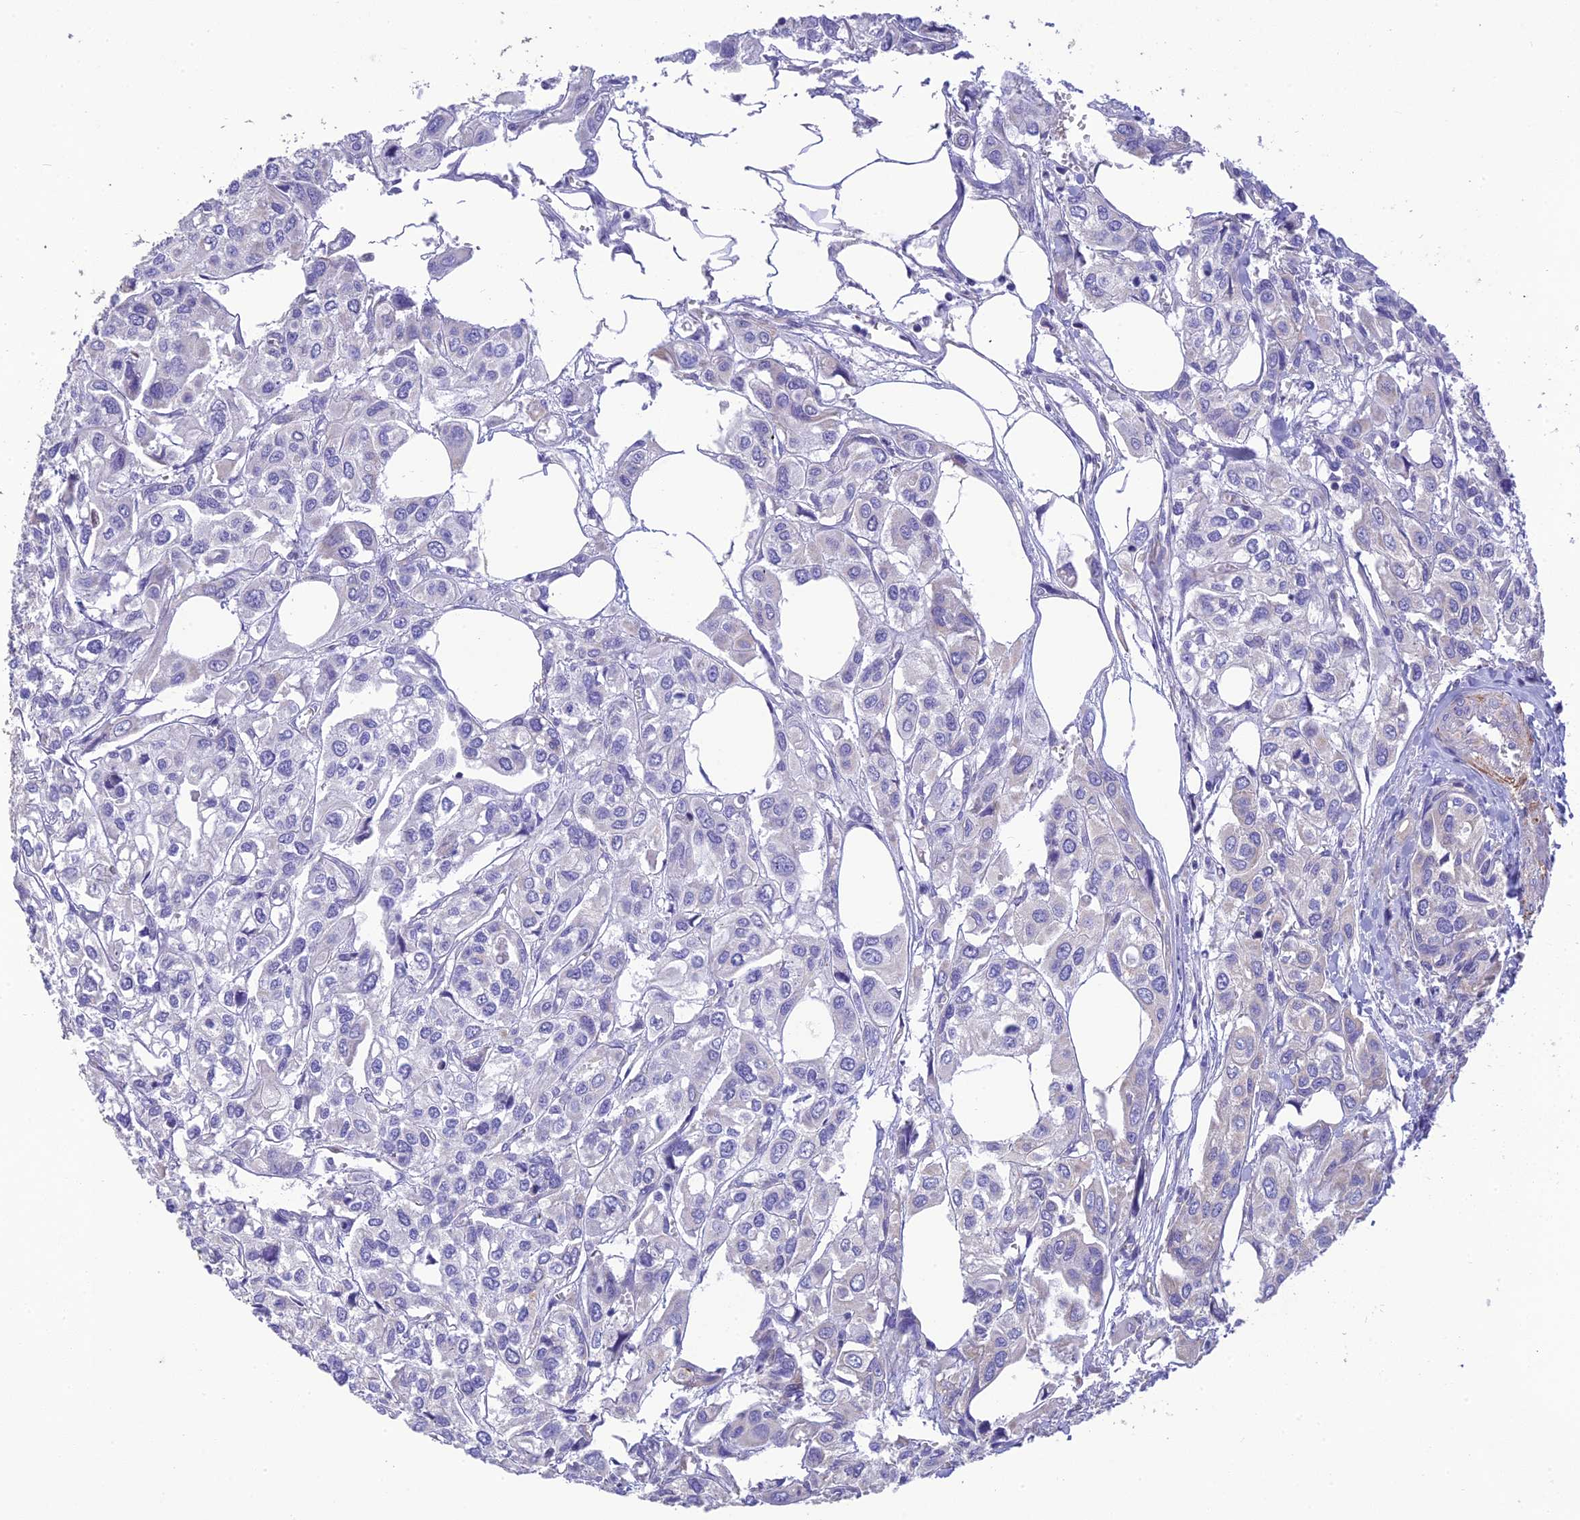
{"staining": {"intensity": "negative", "quantity": "none", "location": "none"}, "tissue": "urothelial cancer", "cell_type": "Tumor cells", "image_type": "cancer", "snomed": [{"axis": "morphology", "description": "Urothelial carcinoma, High grade"}, {"axis": "topography", "description": "Urinary bladder"}], "caption": "IHC of human urothelial cancer demonstrates no staining in tumor cells.", "gene": "HSD17B2", "patient": {"sex": "male", "age": 67}}